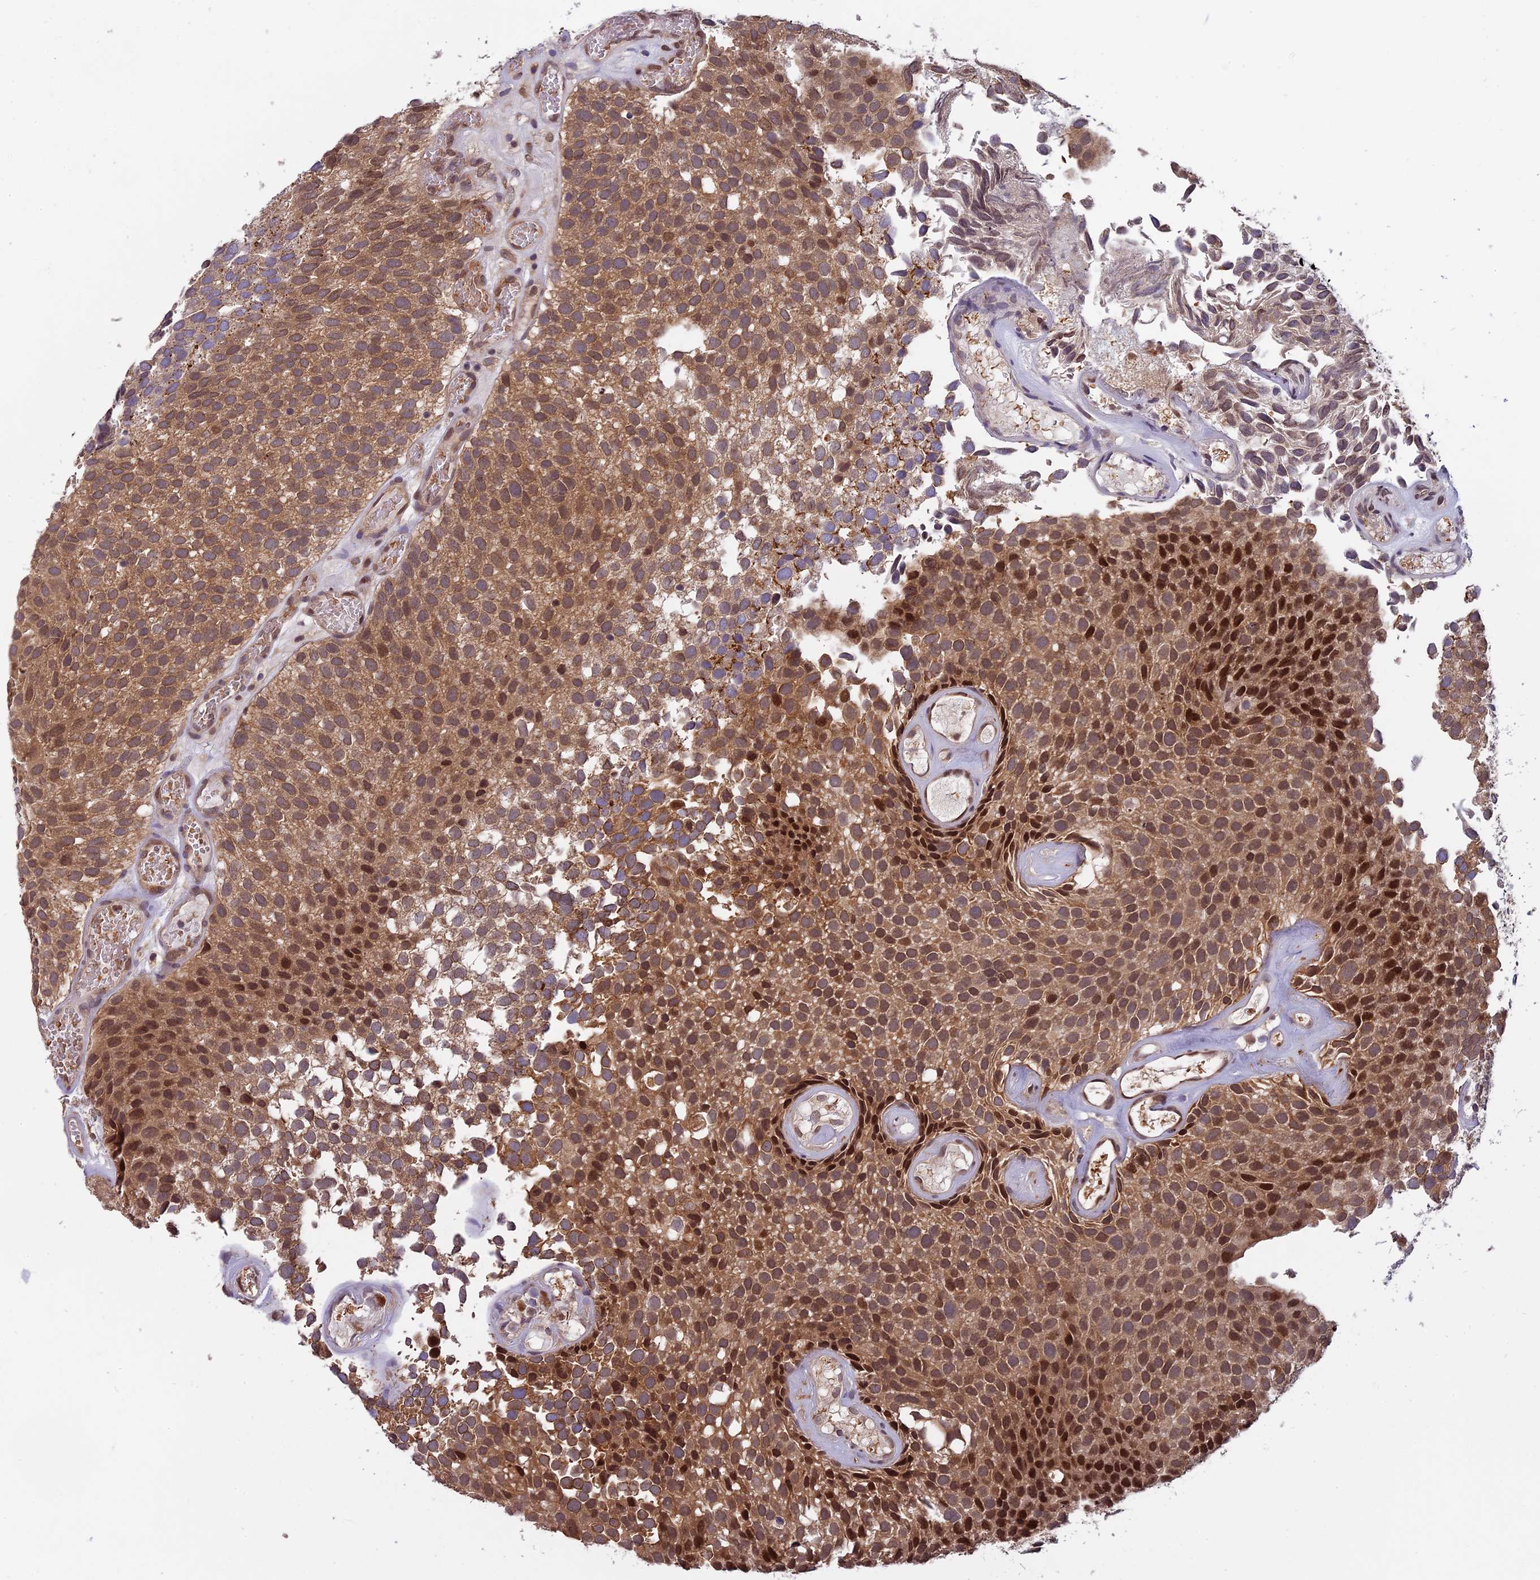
{"staining": {"intensity": "moderate", "quantity": ">75%", "location": "cytoplasmic/membranous,nuclear"}, "tissue": "urothelial cancer", "cell_type": "Tumor cells", "image_type": "cancer", "snomed": [{"axis": "morphology", "description": "Urothelial carcinoma, Low grade"}, {"axis": "topography", "description": "Urinary bladder"}], "caption": "Urothelial carcinoma (low-grade) stained with a brown dye exhibits moderate cytoplasmic/membranous and nuclear positive positivity in about >75% of tumor cells.", "gene": "CHMP2A", "patient": {"sex": "male", "age": 89}}